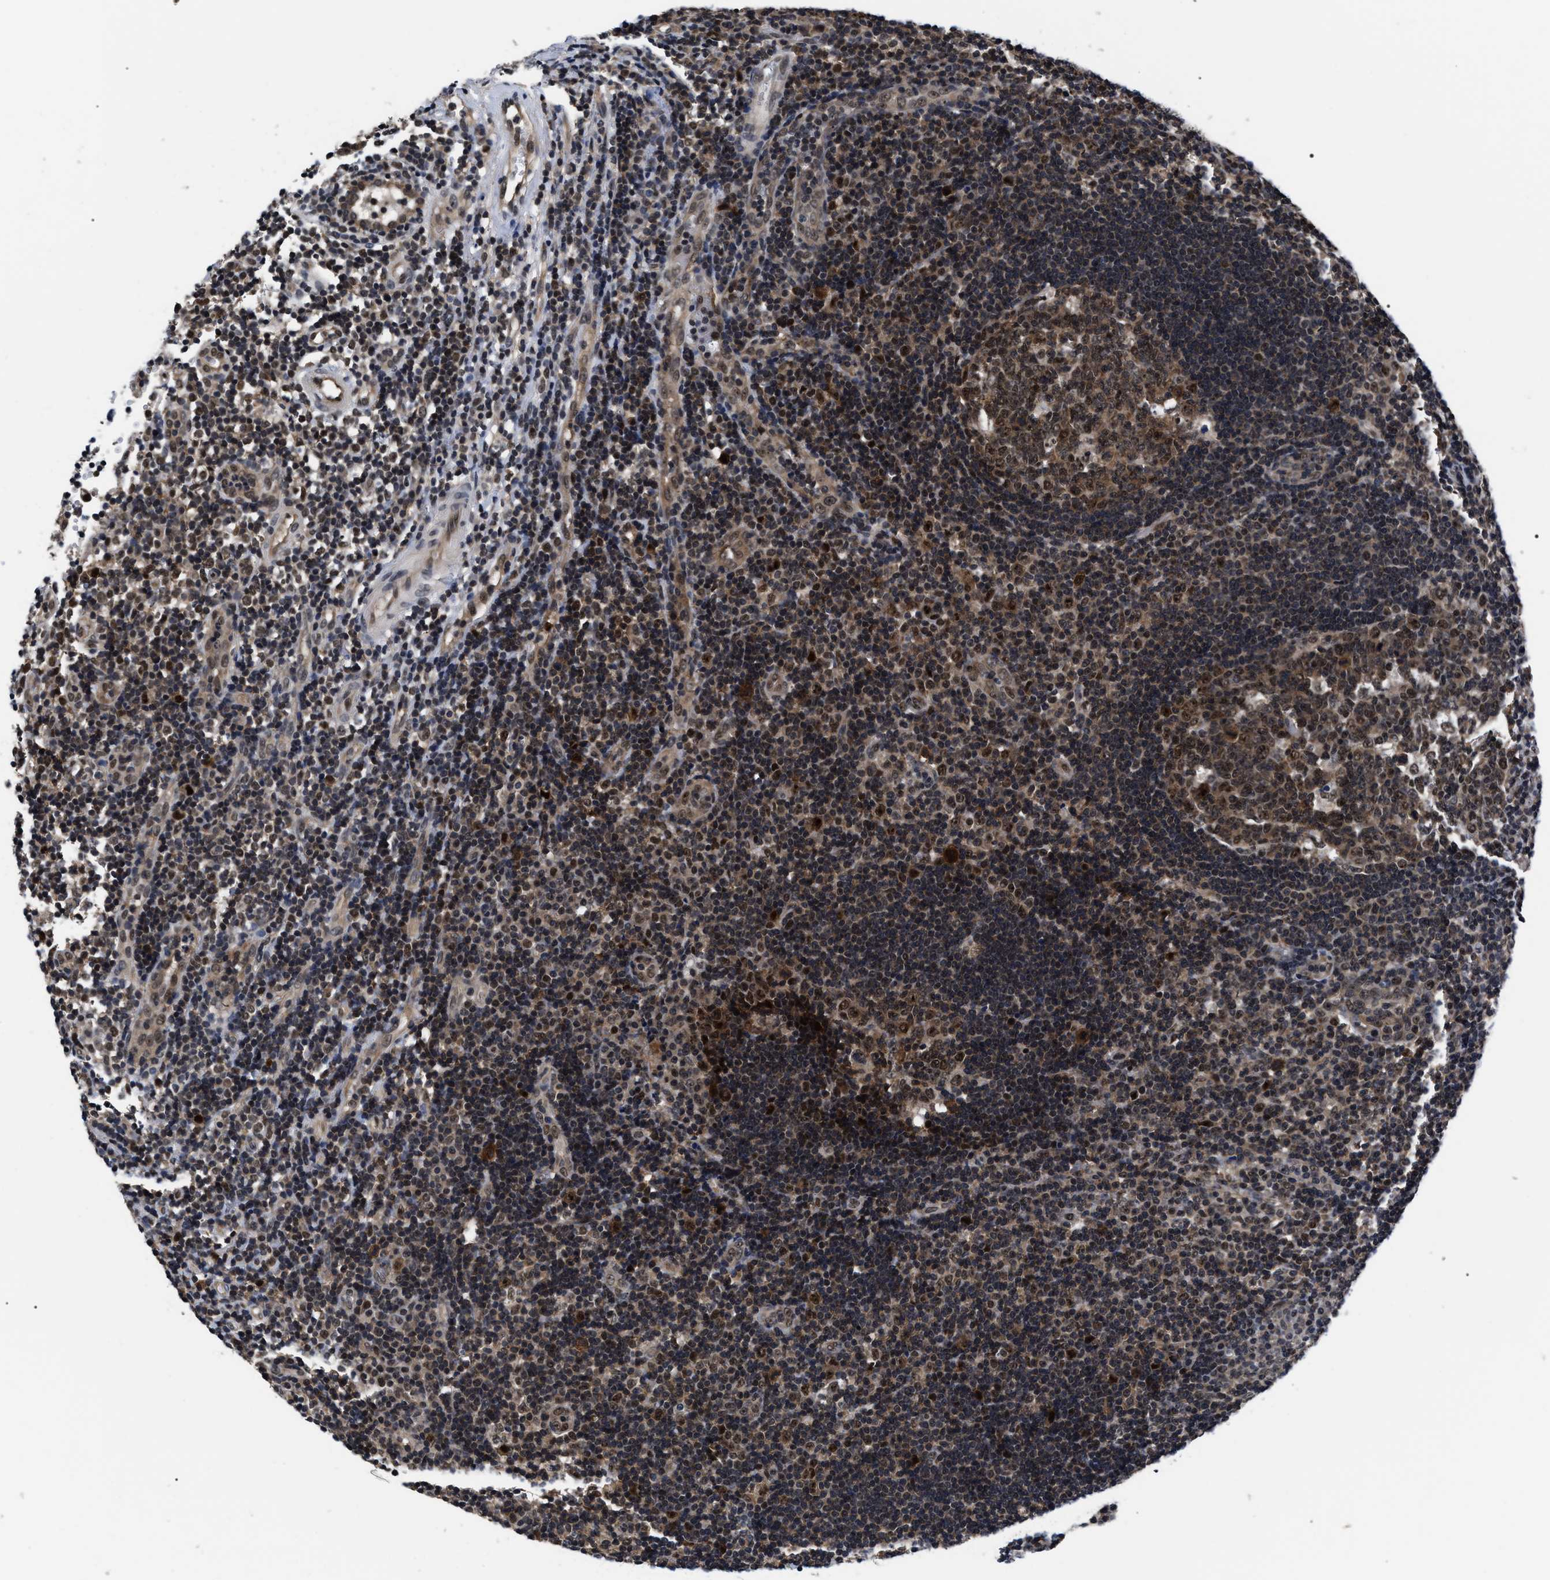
{"staining": {"intensity": "moderate", "quantity": ">75%", "location": "cytoplasmic/membranous,nuclear"}, "tissue": "tonsil", "cell_type": "Germinal center cells", "image_type": "normal", "snomed": [{"axis": "morphology", "description": "Normal tissue, NOS"}, {"axis": "topography", "description": "Tonsil"}], "caption": "A high-resolution image shows immunohistochemistry staining of unremarkable tonsil, which exhibits moderate cytoplasmic/membranous,nuclear staining in approximately >75% of germinal center cells.", "gene": "CSNK2A1", "patient": {"sex": "female", "age": 40}}